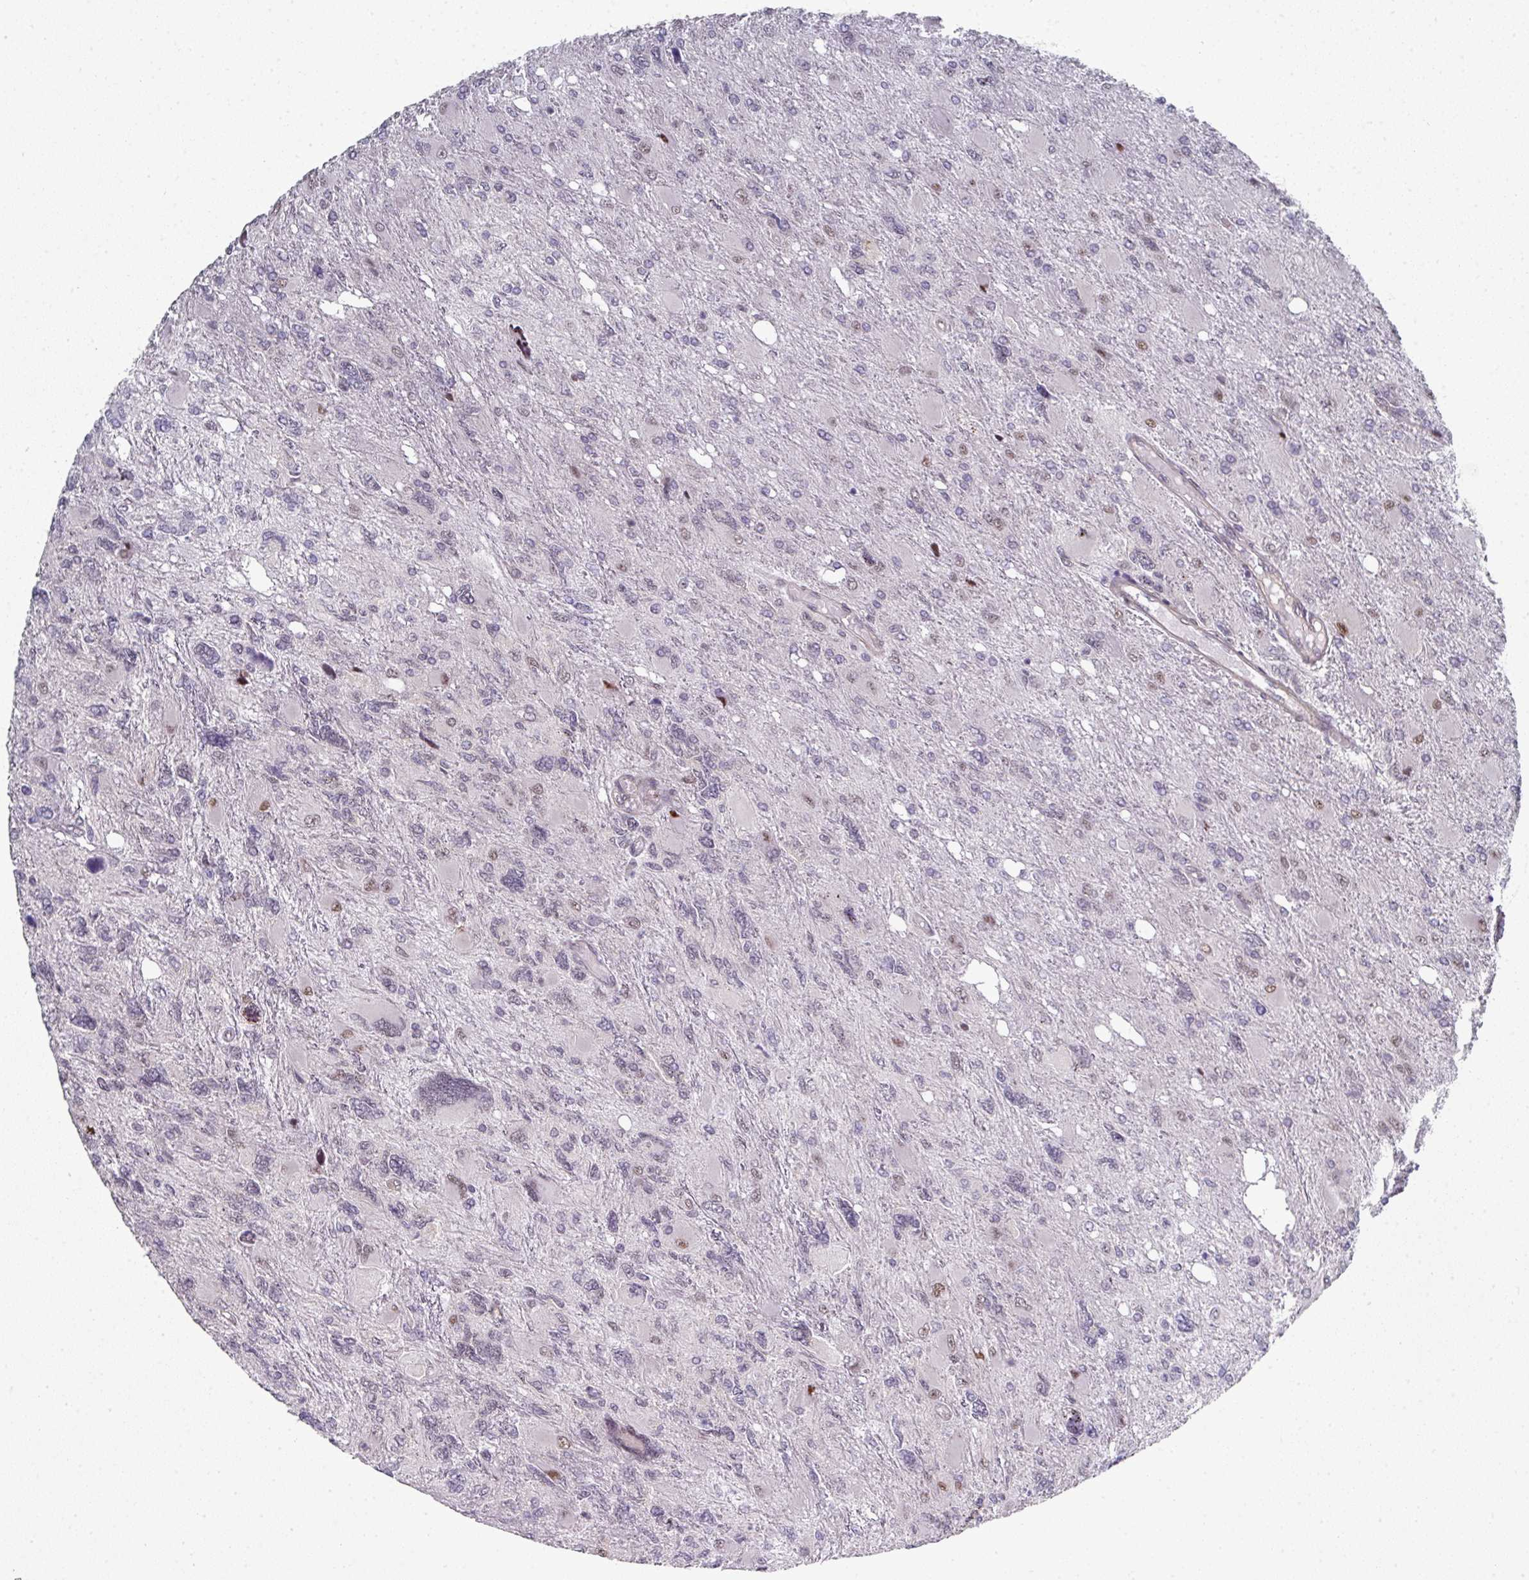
{"staining": {"intensity": "negative", "quantity": "none", "location": "none"}, "tissue": "glioma", "cell_type": "Tumor cells", "image_type": "cancer", "snomed": [{"axis": "morphology", "description": "Glioma, malignant, High grade"}, {"axis": "topography", "description": "Brain"}], "caption": "Immunohistochemistry (IHC) of malignant glioma (high-grade) shows no staining in tumor cells.", "gene": "TMCC1", "patient": {"sex": "male", "age": 67}}